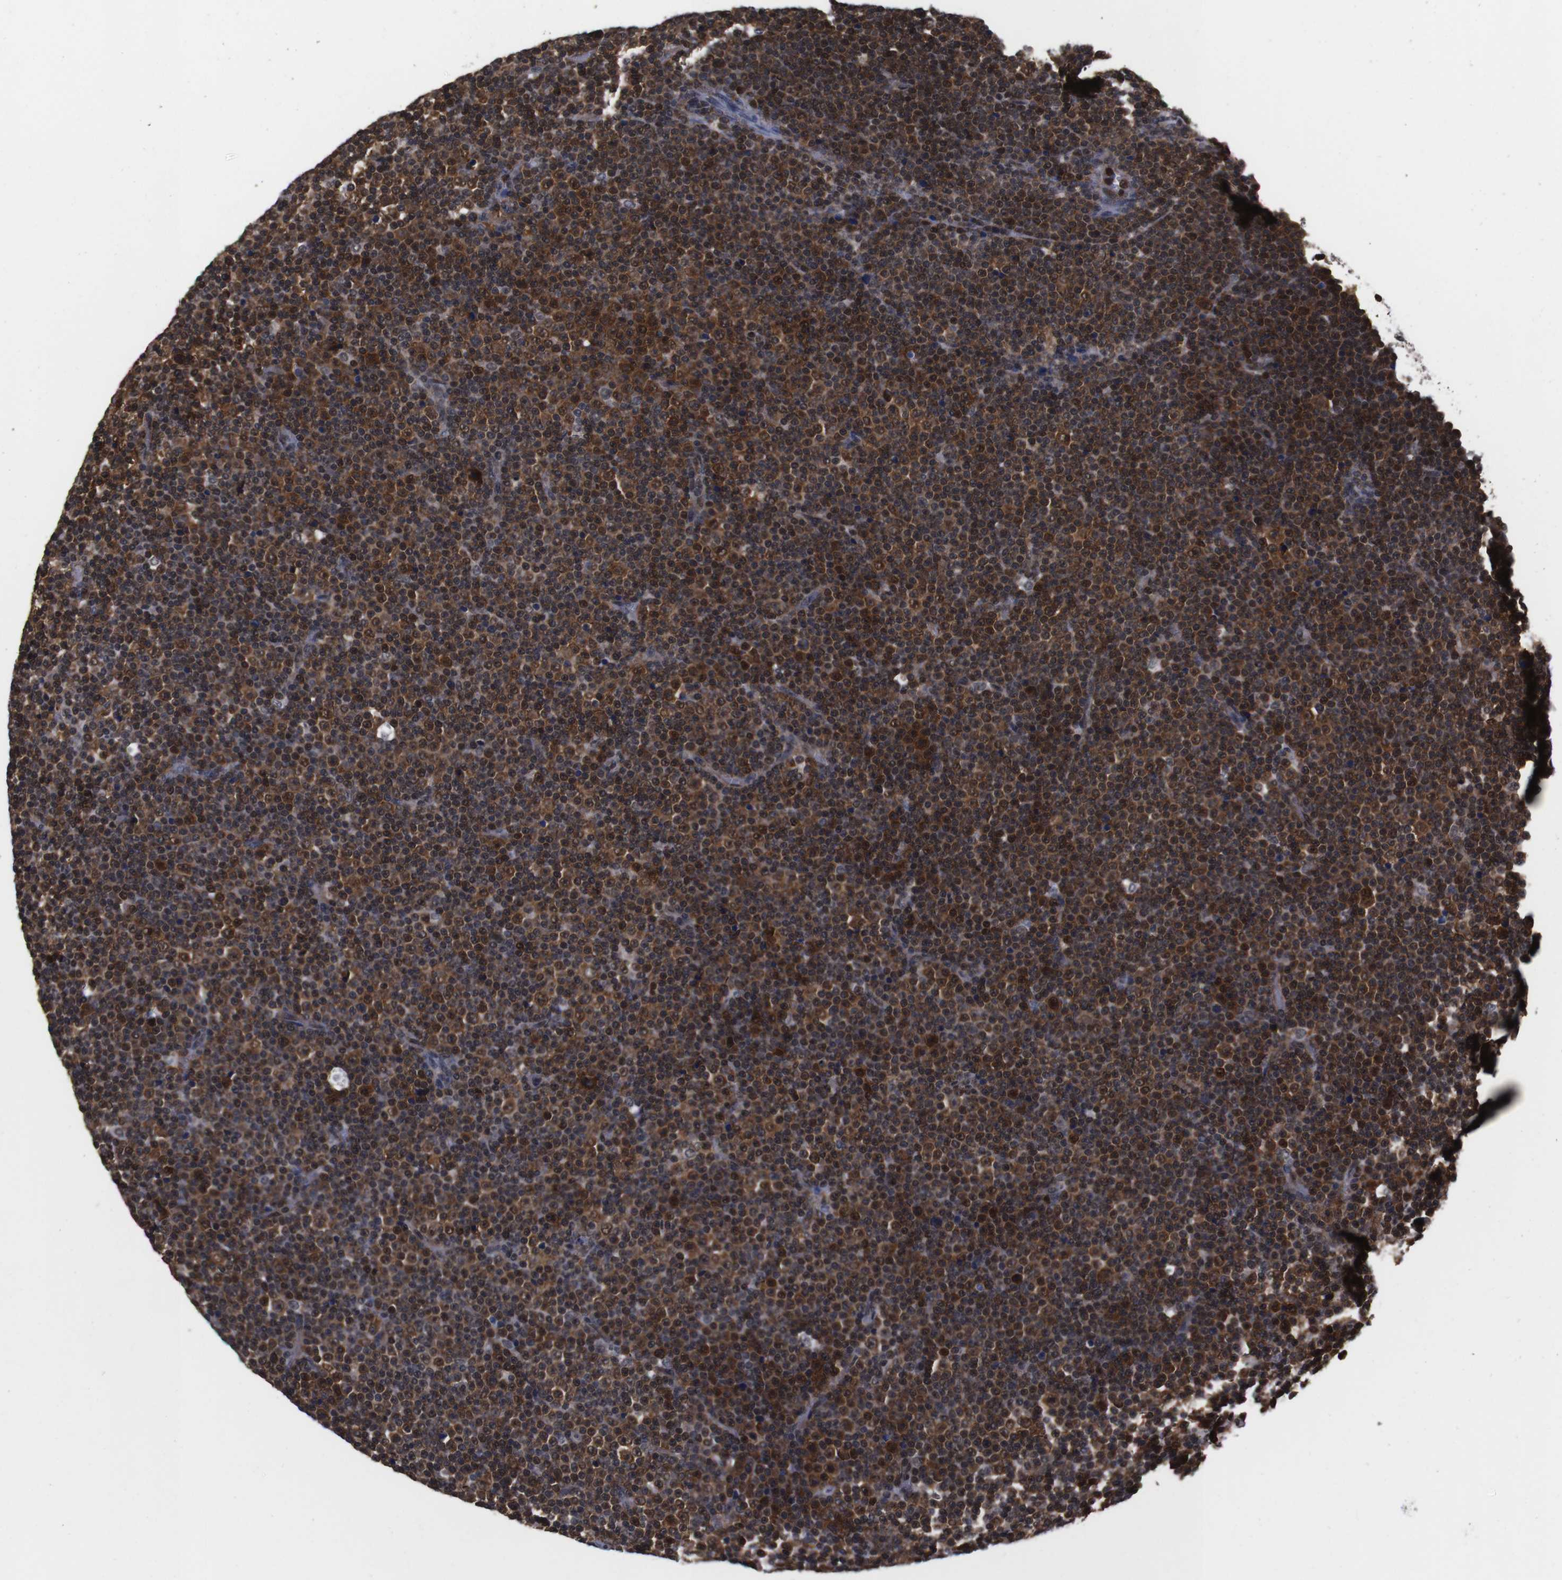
{"staining": {"intensity": "strong", "quantity": ">75%", "location": "cytoplasmic/membranous,nuclear"}, "tissue": "lymphoma", "cell_type": "Tumor cells", "image_type": "cancer", "snomed": [{"axis": "morphology", "description": "Malignant lymphoma, non-Hodgkin's type, Low grade"}, {"axis": "topography", "description": "Lymph node"}], "caption": "Protein staining of lymphoma tissue shows strong cytoplasmic/membranous and nuclear positivity in approximately >75% of tumor cells. (IHC, brightfield microscopy, high magnification).", "gene": "UBQLN2", "patient": {"sex": "female", "age": 67}}